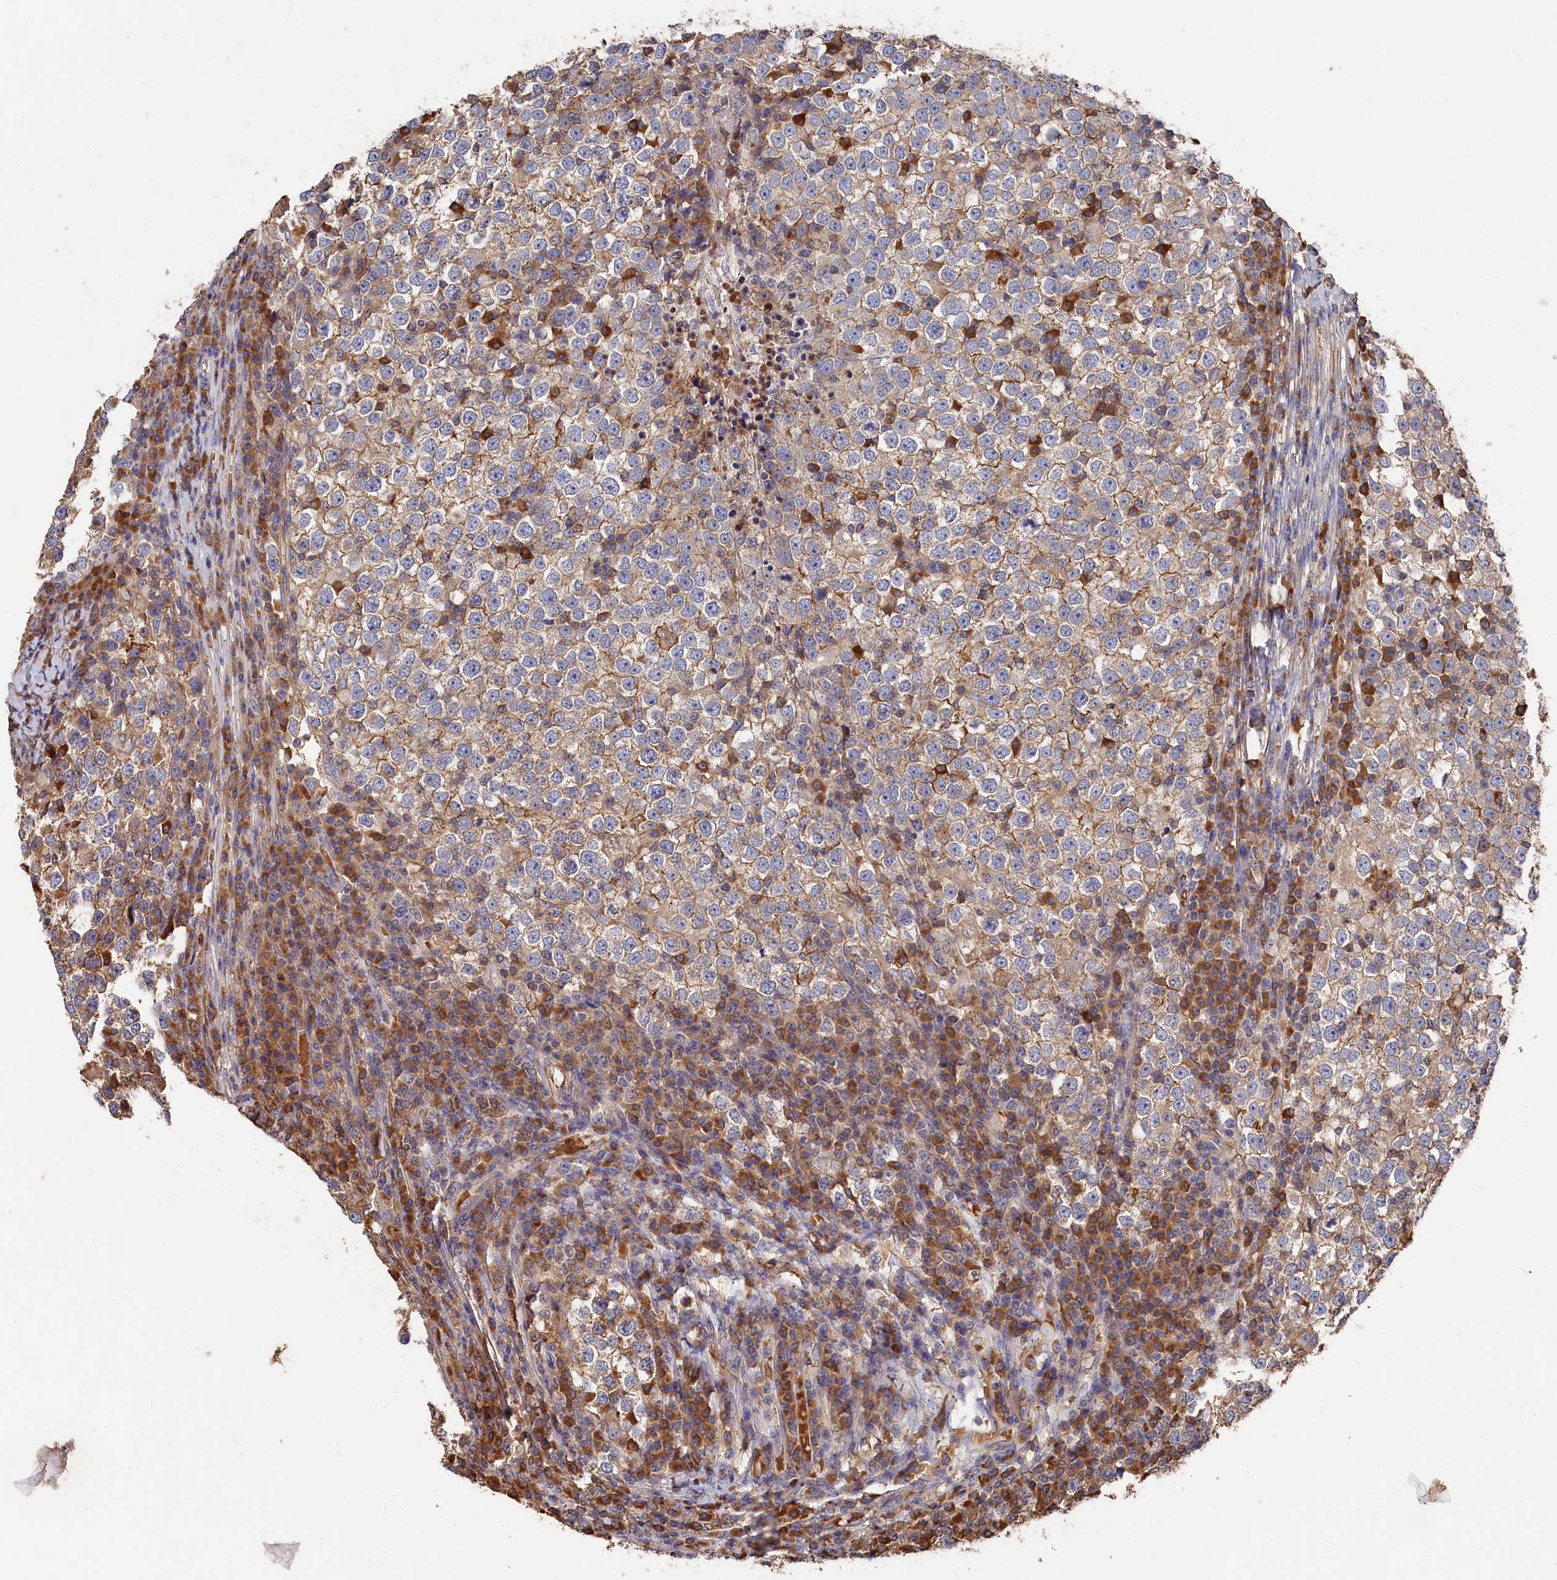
{"staining": {"intensity": "weak", "quantity": "25%-75%", "location": "cytoplasmic/membranous"}, "tissue": "testis cancer", "cell_type": "Tumor cells", "image_type": "cancer", "snomed": [{"axis": "morphology", "description": "Seminoma, NOS"}, {"axis": "topography", "description": "Testis"}], "caption": "About 25%-75% of tumor cells in human testis seminoma exhibit weak cytoplasmic/membranous protein staining as visualized by brown immunohistochemical staining.", "gene": "DHRS11", "patient": {"sex": "male", "age": 65}}